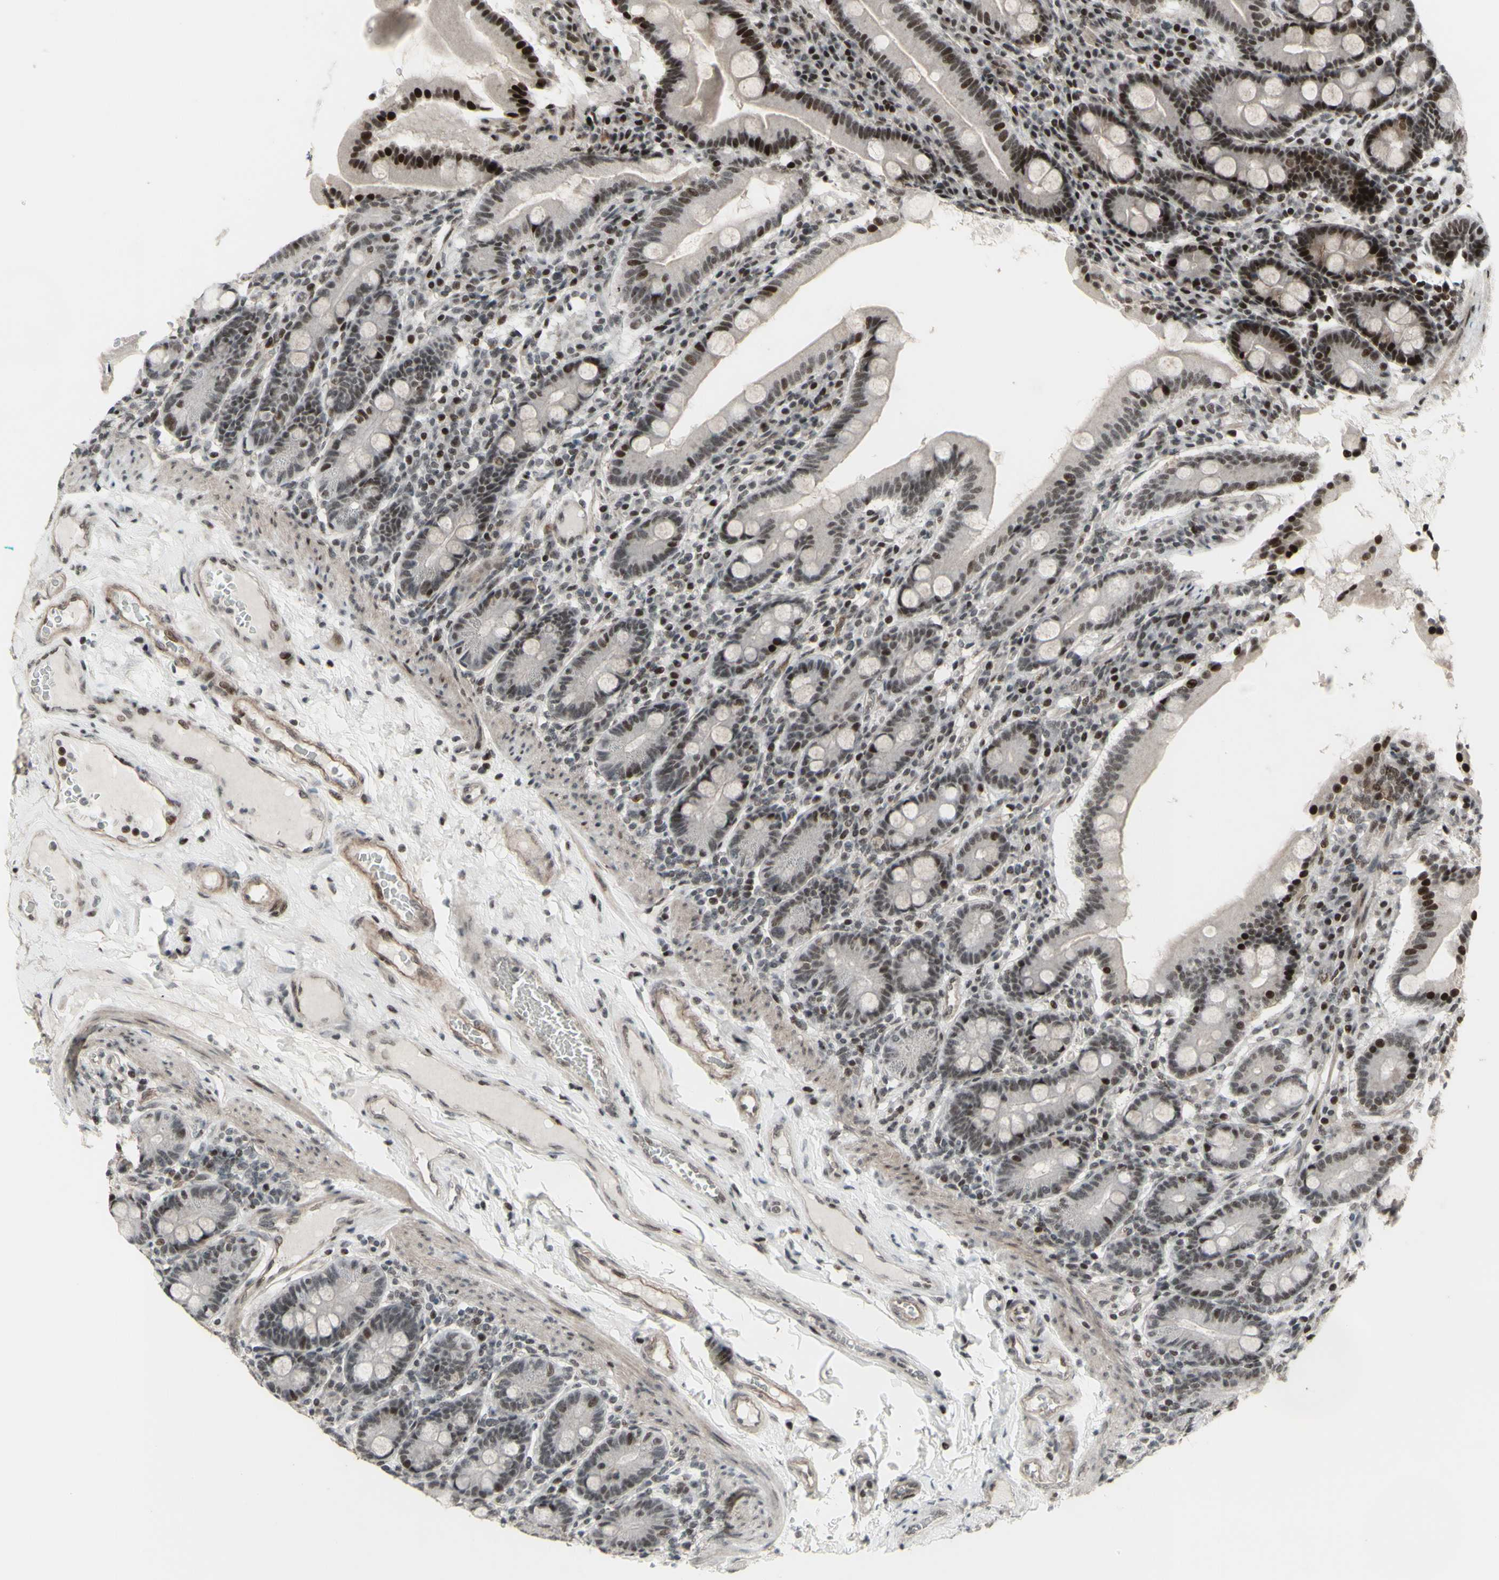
{"staining": {"intensity": "strong", "quantity": "25%-75%", "location": "nuclear"}, "tissue": "duodenum", "cell_type": "Glandular cells", "image_type": "normal", "snomed": [{"axis": "morphology", "description": "Normal tissue, NOS"}, {"axis": "topography", "description": "Duodenum"}], "caption": "DAB (3,3'-diaminobenzidine) immunohistochemical staining of unremarkable duodenum displays strong nuclear protein staining in about 25%-75% of glandular cells. The staining was performed using DAB to visualize the protein expression in brown, while the nuclei were stained in blue with hematoxylin (Magnification: 20x).", "gene": "SUPT6H", "patient": {"sex": "male", "age": 50}}